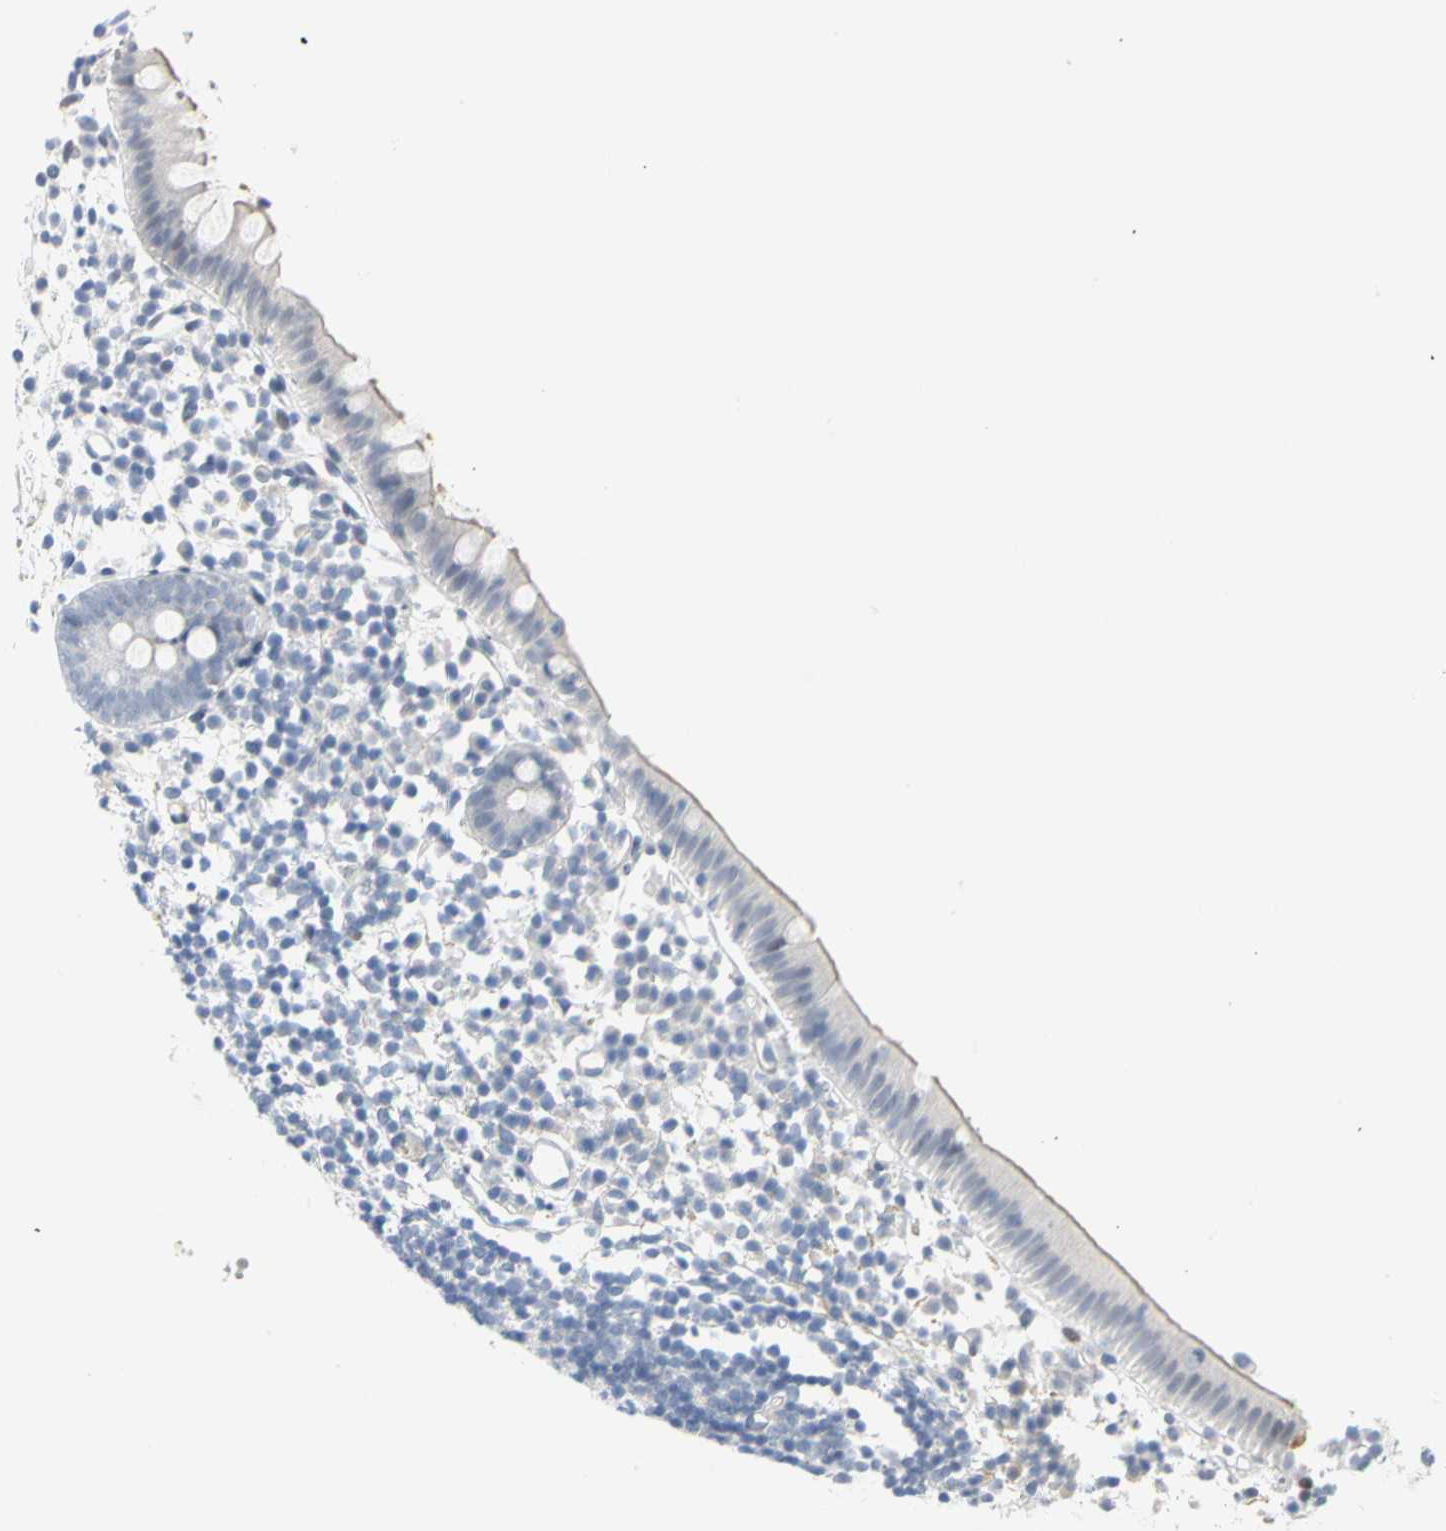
{"staining": {"intensity": "weak", "quantity": "<25%", "location": "cytoplasmic/membranous"}, "tissue": "appendix", "cell_type": "Glandular cells", "image_type": "normal", "snomed": [{"axis": "morphology", "description": "Normal tissue, NOS"}, {"axis": "topography", "description": "Appendix"}], "caption": "An immunohistochemistry (IHC) photomicrograph of benign appendix is shown. There is no staining in glandular cells of appendix. (DAB immunohistochemistry visualized using brightfield microscopy, high magnification).", "gene": "IMPG2", "patient": {"sex": "female", "age": 20}}